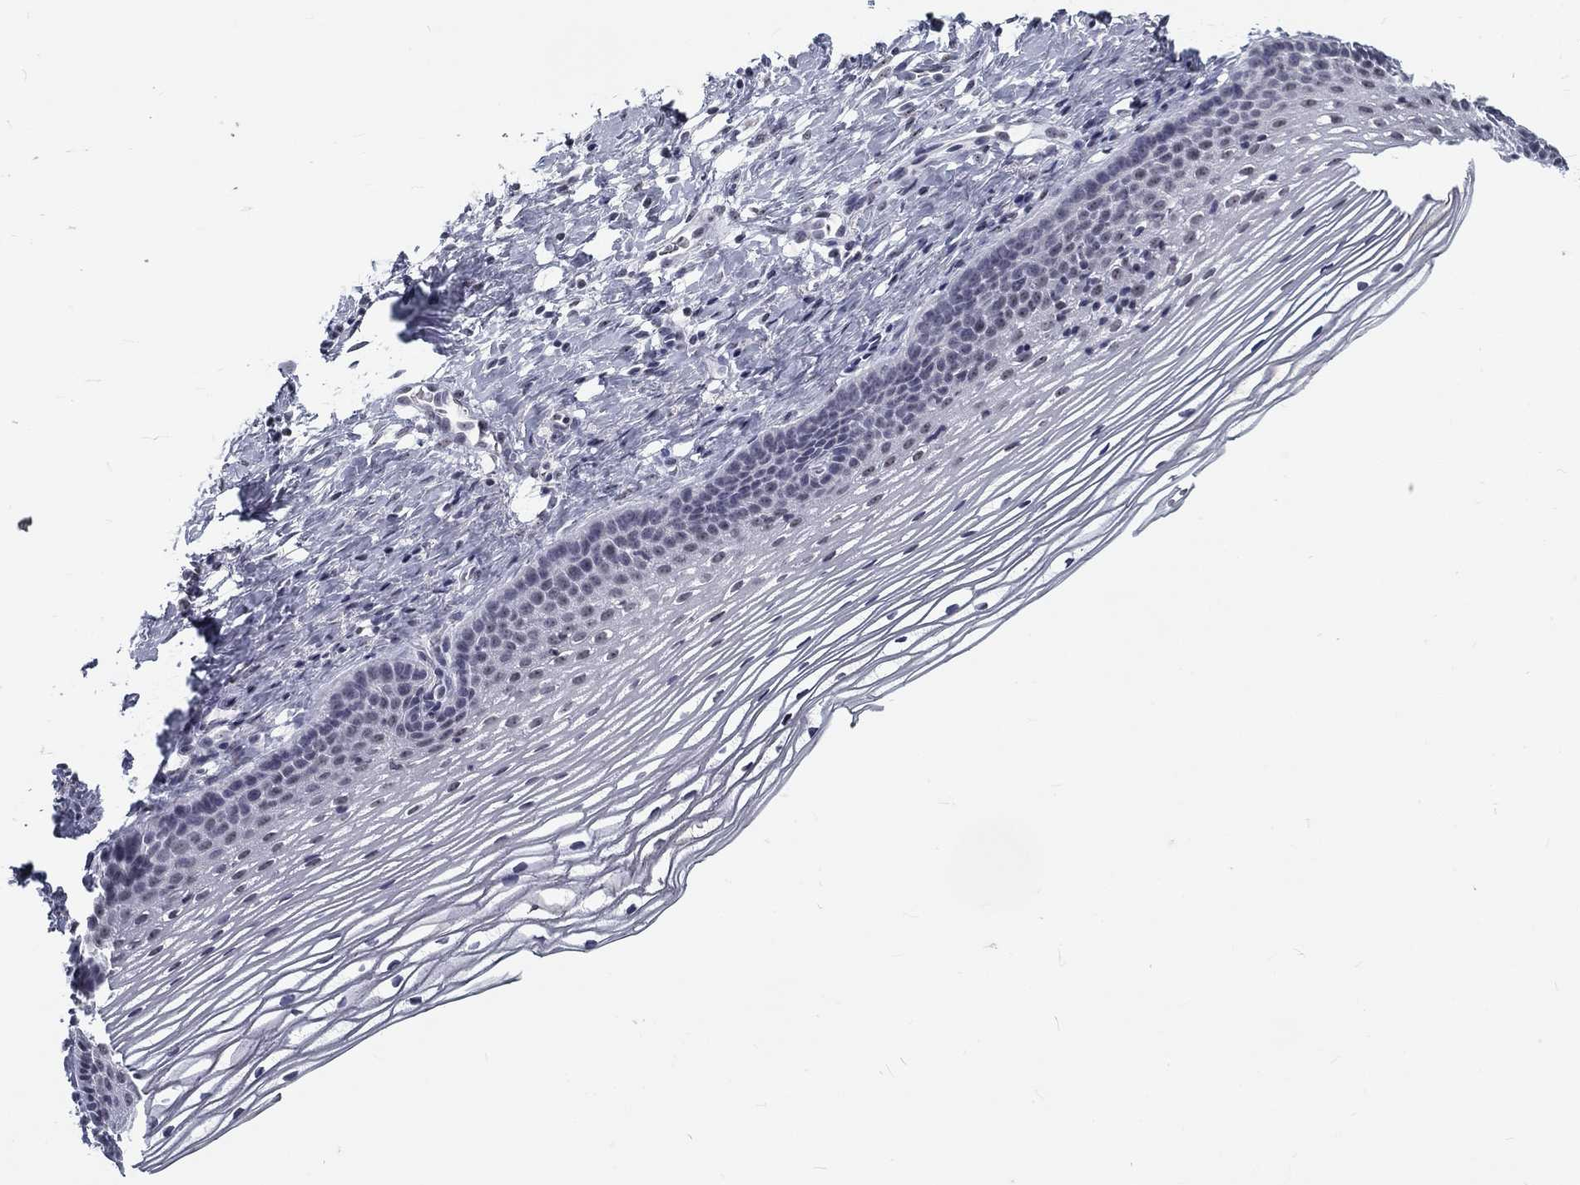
{"staining": {"intensity": "negative", "quantity": "none", "location": "none"}, "tissue": "cervix", "cell_type": "Glandular cells", "image_type": "normal", "snomed": [{"axis": "morphology", "description": "Normal tissue, NOS"}, {"axis": "topography", "description": "Cervix"}], "caption": "Immunohistochemistry histopathology image of normal cervix stained for a protein (brown), which demonstrates no expression in glandular cells.", "gene": "SNORC", "patient": {"sex": "female", "age": 39}}